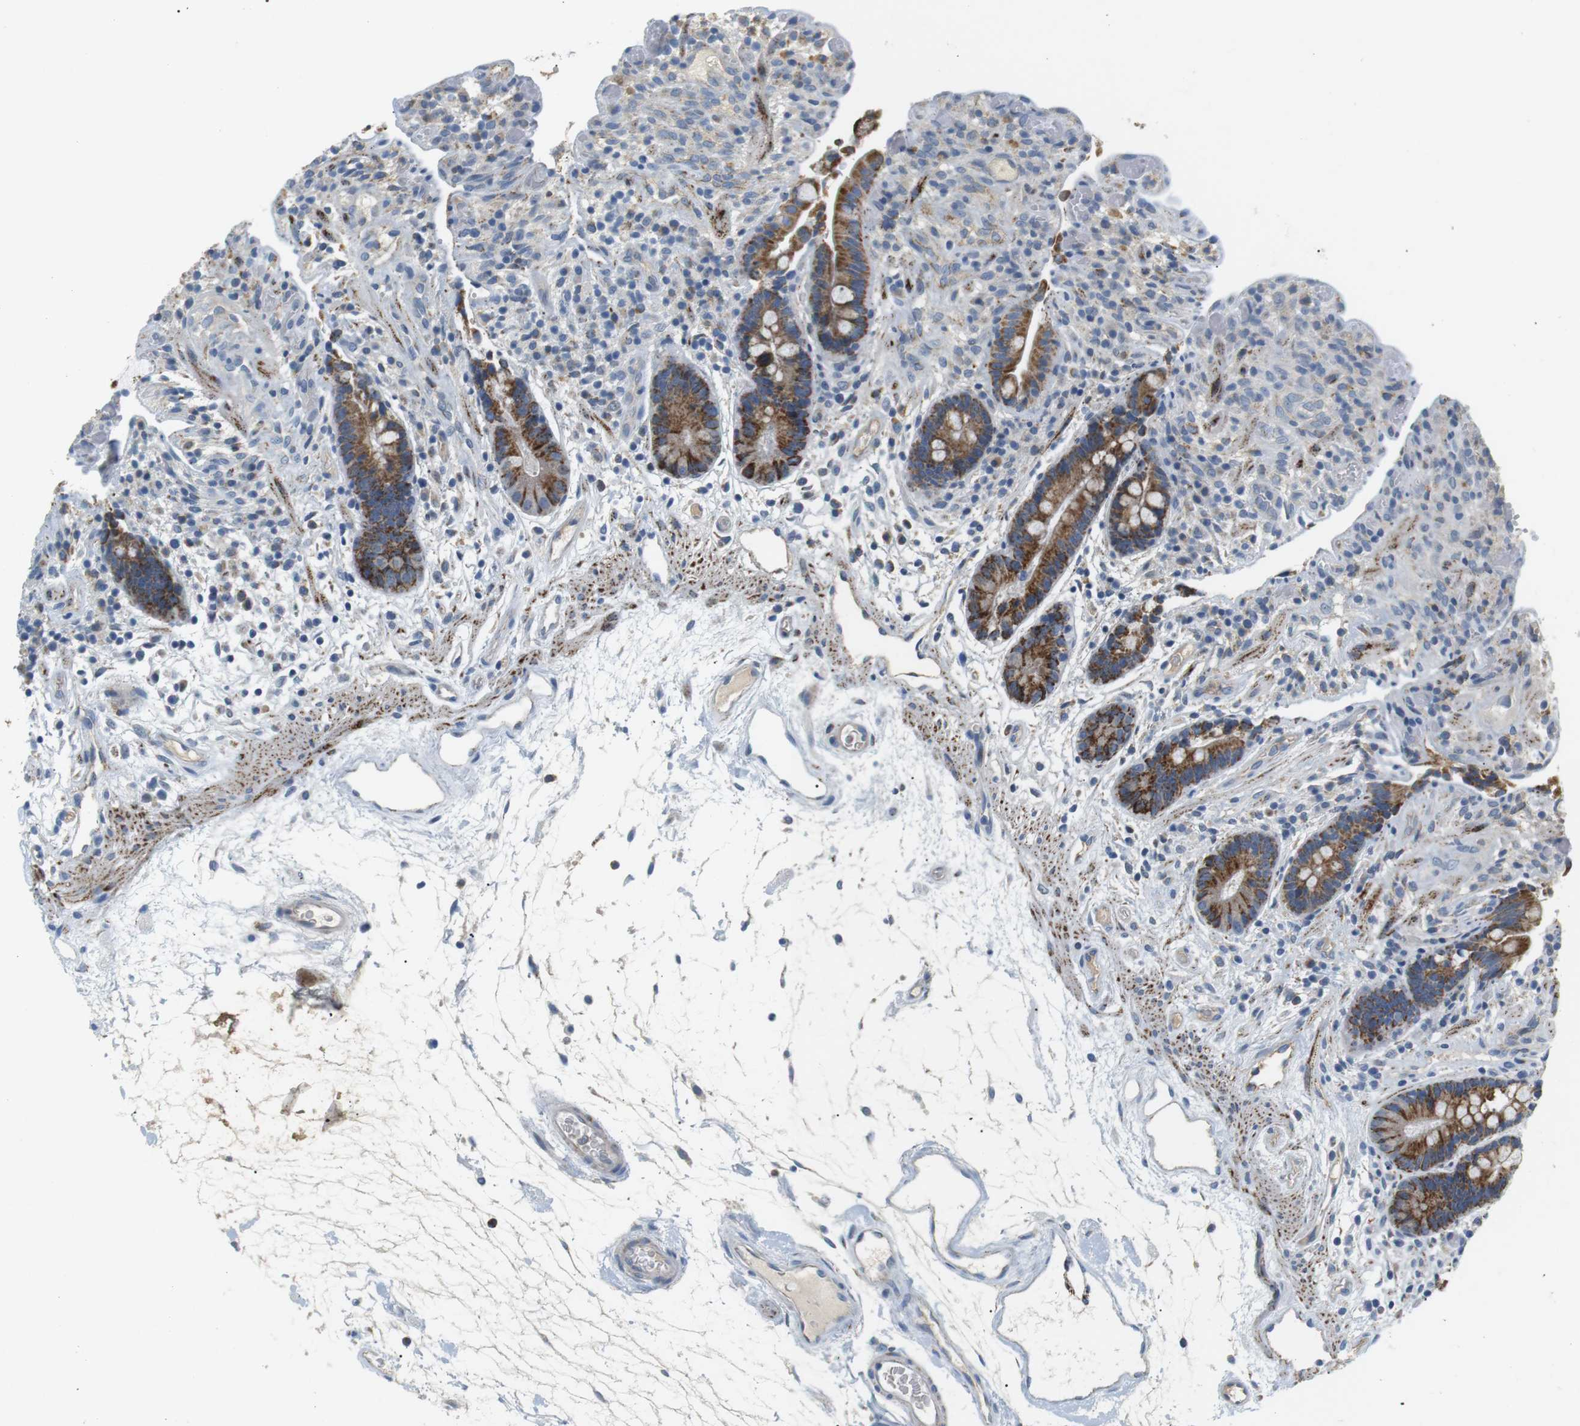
{"staining": {"intensity": "weak", "quantity": "25%-75%", "location": "cytoplasmic/membranous"}, "tissue": "colon", "cell_type": "Endothelial cells", "image_type": "normal", "snomed": [{"axis": "morphology", "description": "Normal tissue, NOS"}, {"axis": "topography", "description": "Colon"}], "caption": "Immunohistochemistry histopathology image of unremarkable colon: colon stained using immunohistochemistry (IHC) shows low levels of weak protein expression localized specifically in the cytoplasmic/membranous of endothelial cells, appearing as a cytoplasmic/membranous brown color.", "gene": "CD300E", "patient": {"sex": "male", "age": 73}}